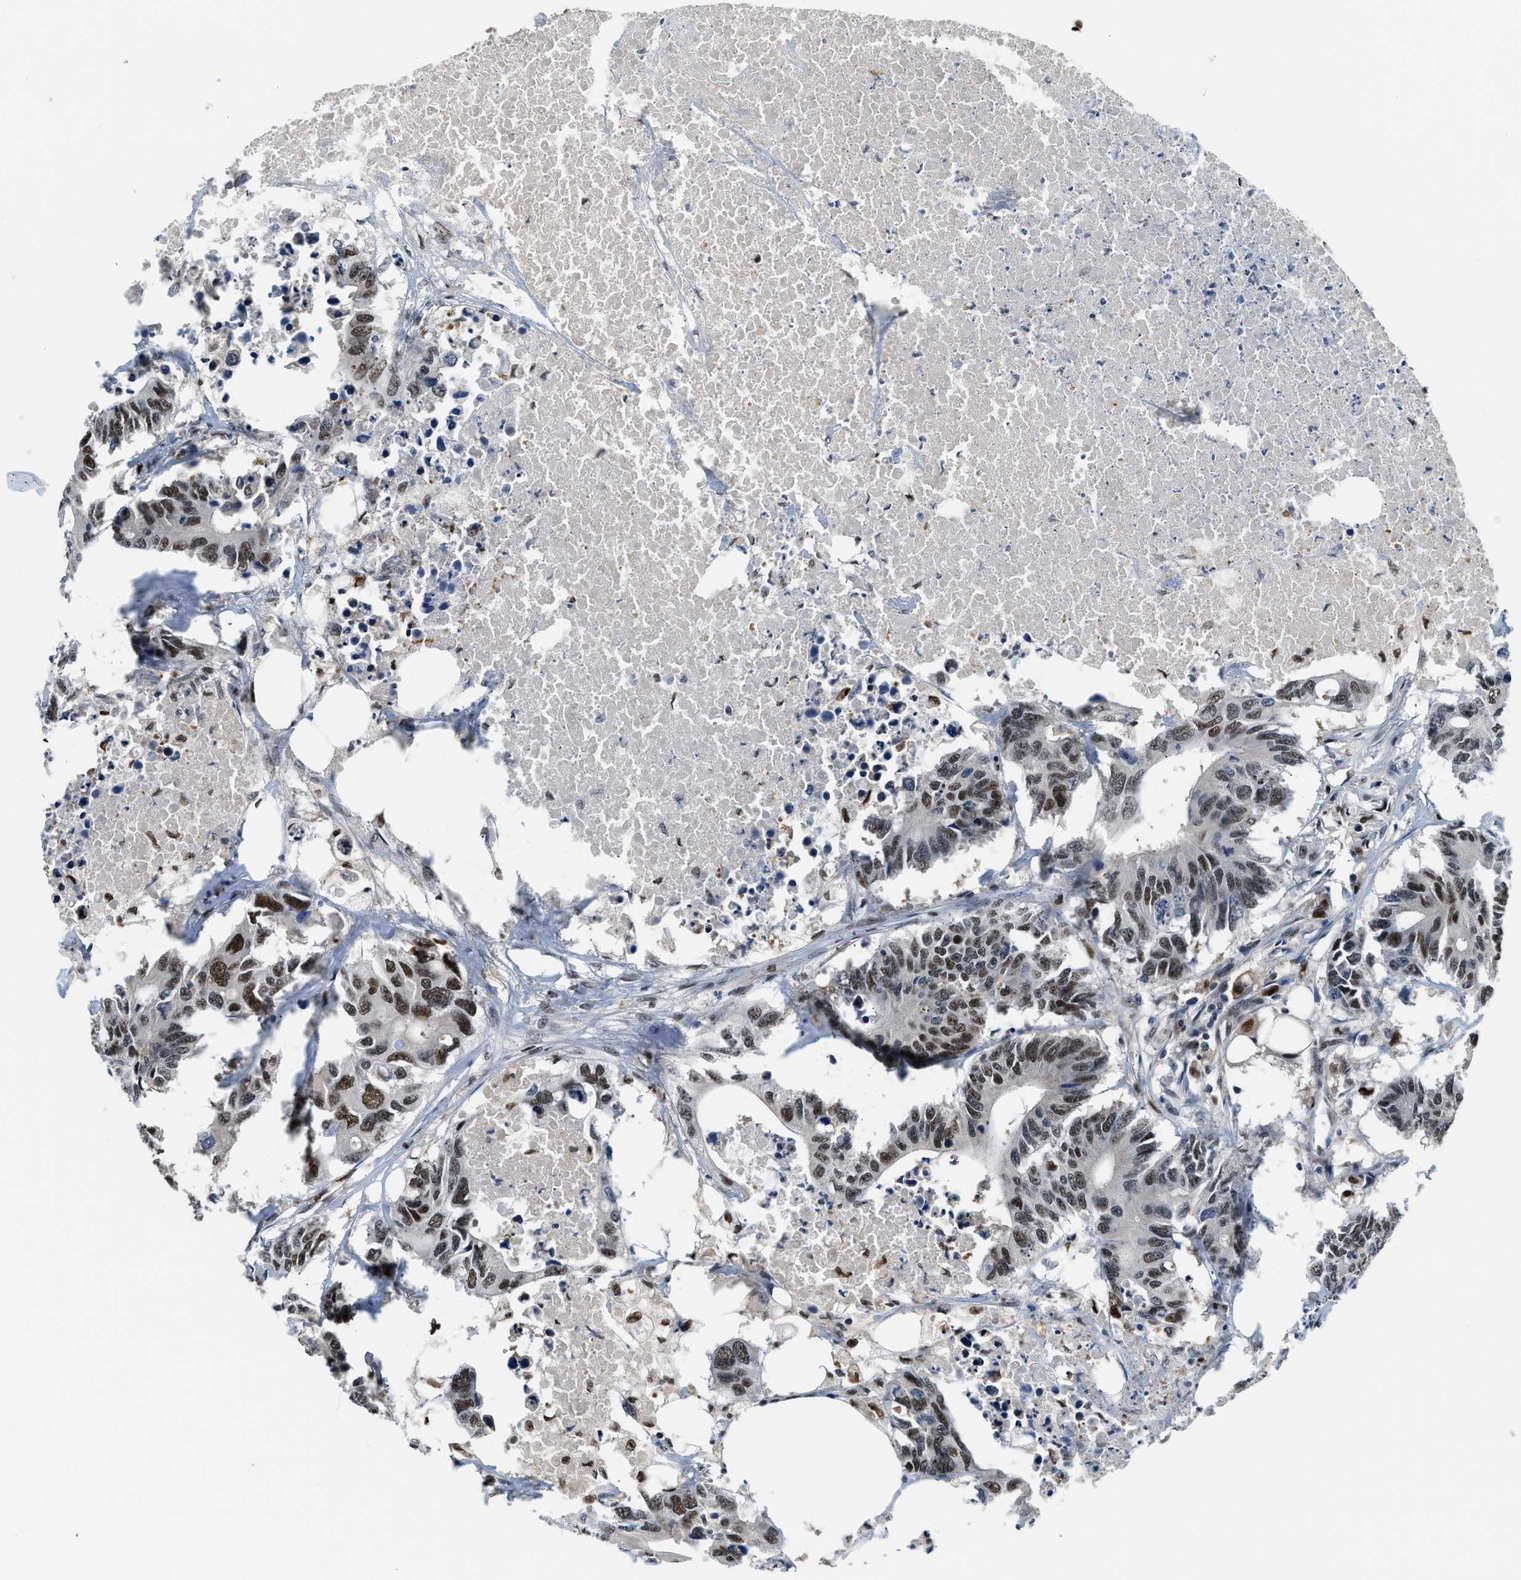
{"staining": {"intensity": "moderate", "quantity": ">75%", "location": "nuclear"}, "tissue": "colorectal cancer", "cell_type": "Tumor cells", "image_type": "cancer", "snomed": [{"axis": "morphology", "description": "Adenocarcinoma, NOS"}, {"axis": "topography", "description": "Colon"}], "caption": "Protein staining shows moderate nuclear positivity in about >75% of tumor cells in colorectal cancer (adenocarcinoma).", "gene": "ALX1", "patient": {"sex": "male", "age": 71}}